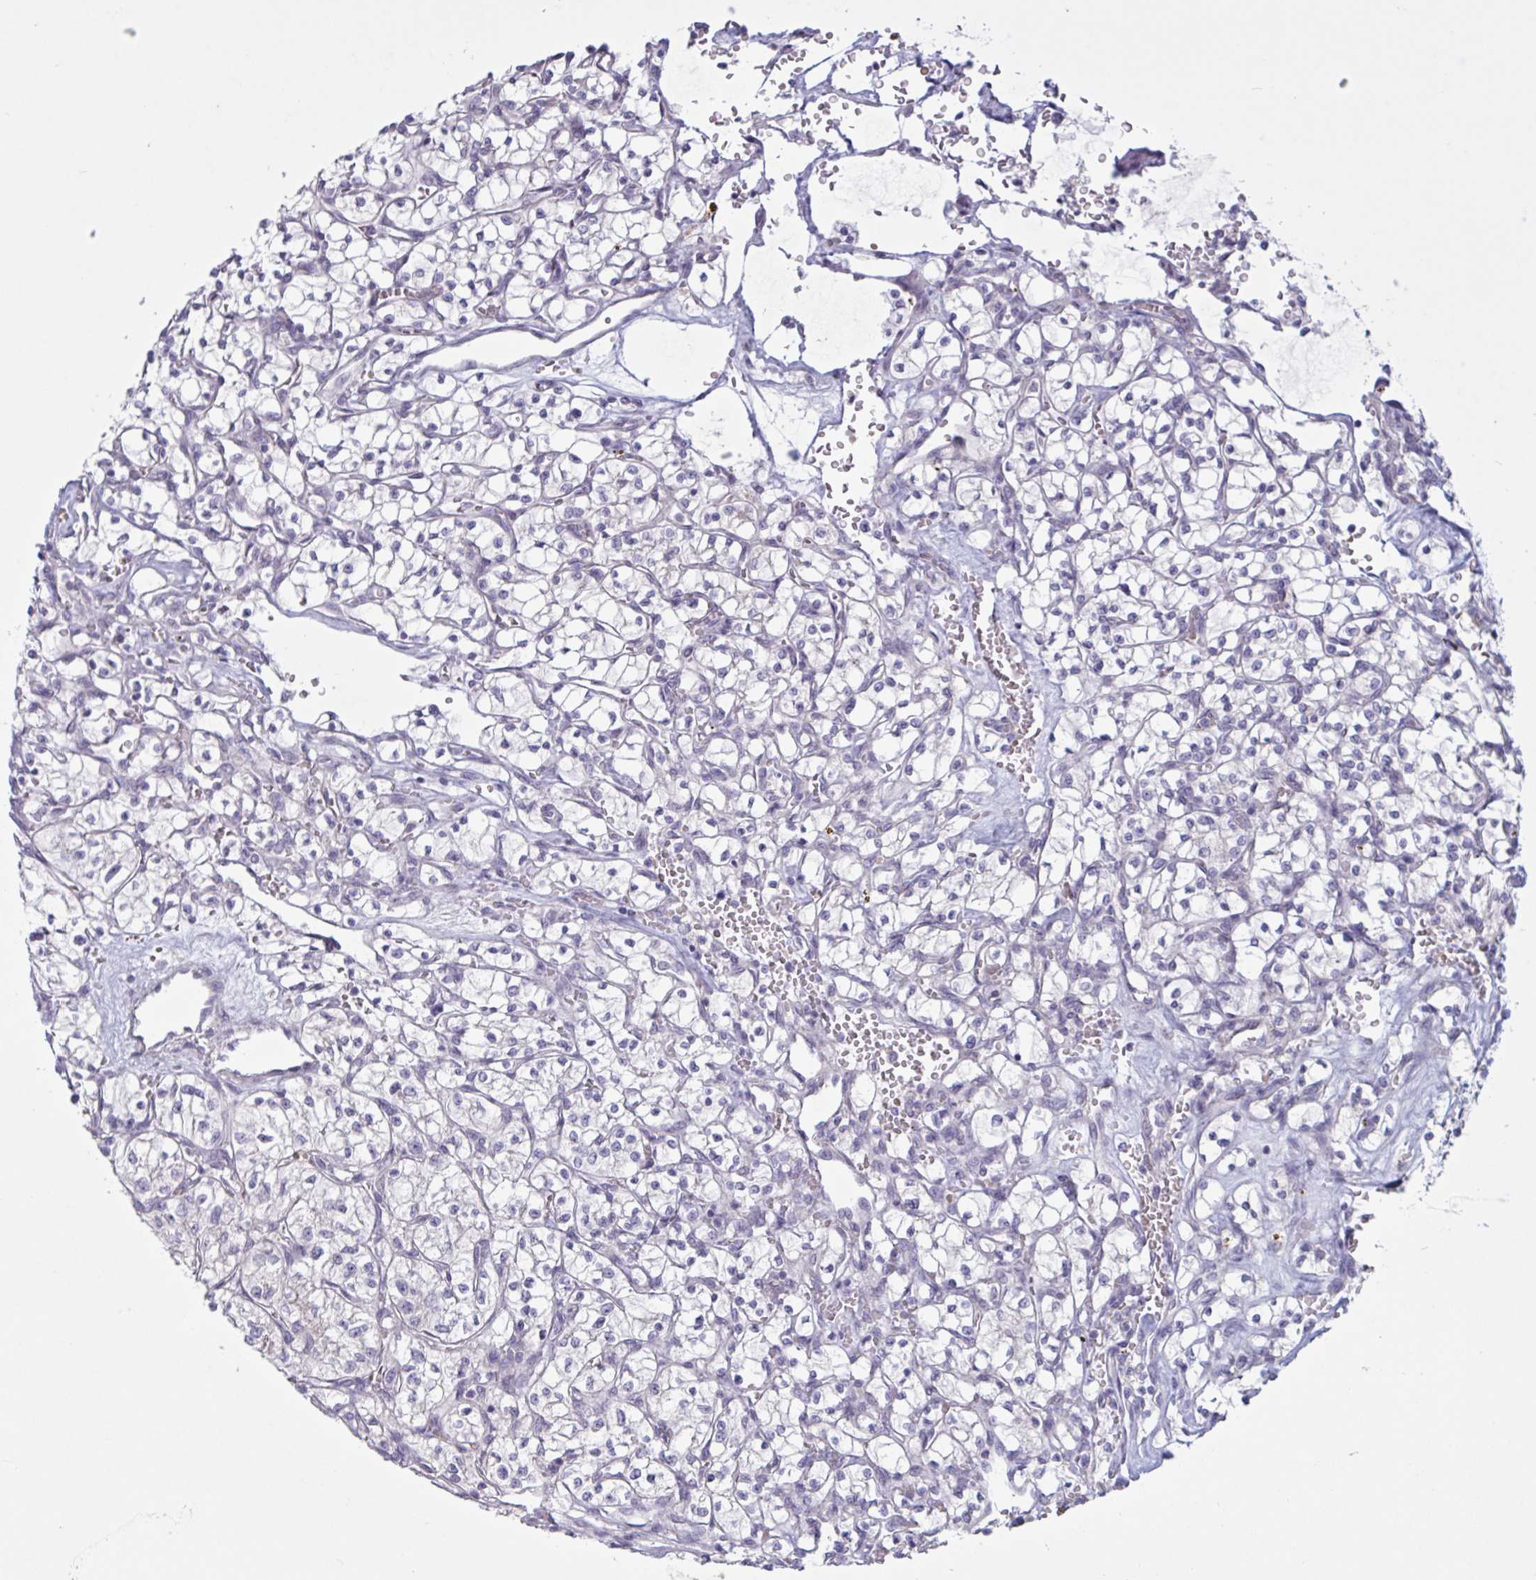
{"staining": {"intensity": "negative", "quantity": "none", "location": "none"}, "tissue": "renal cancer", "cell_type": "Tumor cells", "image_type": "cancer", "snomed": [{"axis": "morphology", "description": "Adenocarcinoma, NOS"}, {"axis": "topography", "description": "Kidney"}], "caption": "A photomicrograph of adenocarcinoma (renal) stained for a protein reveals no brown staining in tumor cells.", "gene": "RFPL4B", "patient": {"sex": "female", "age": 64}}